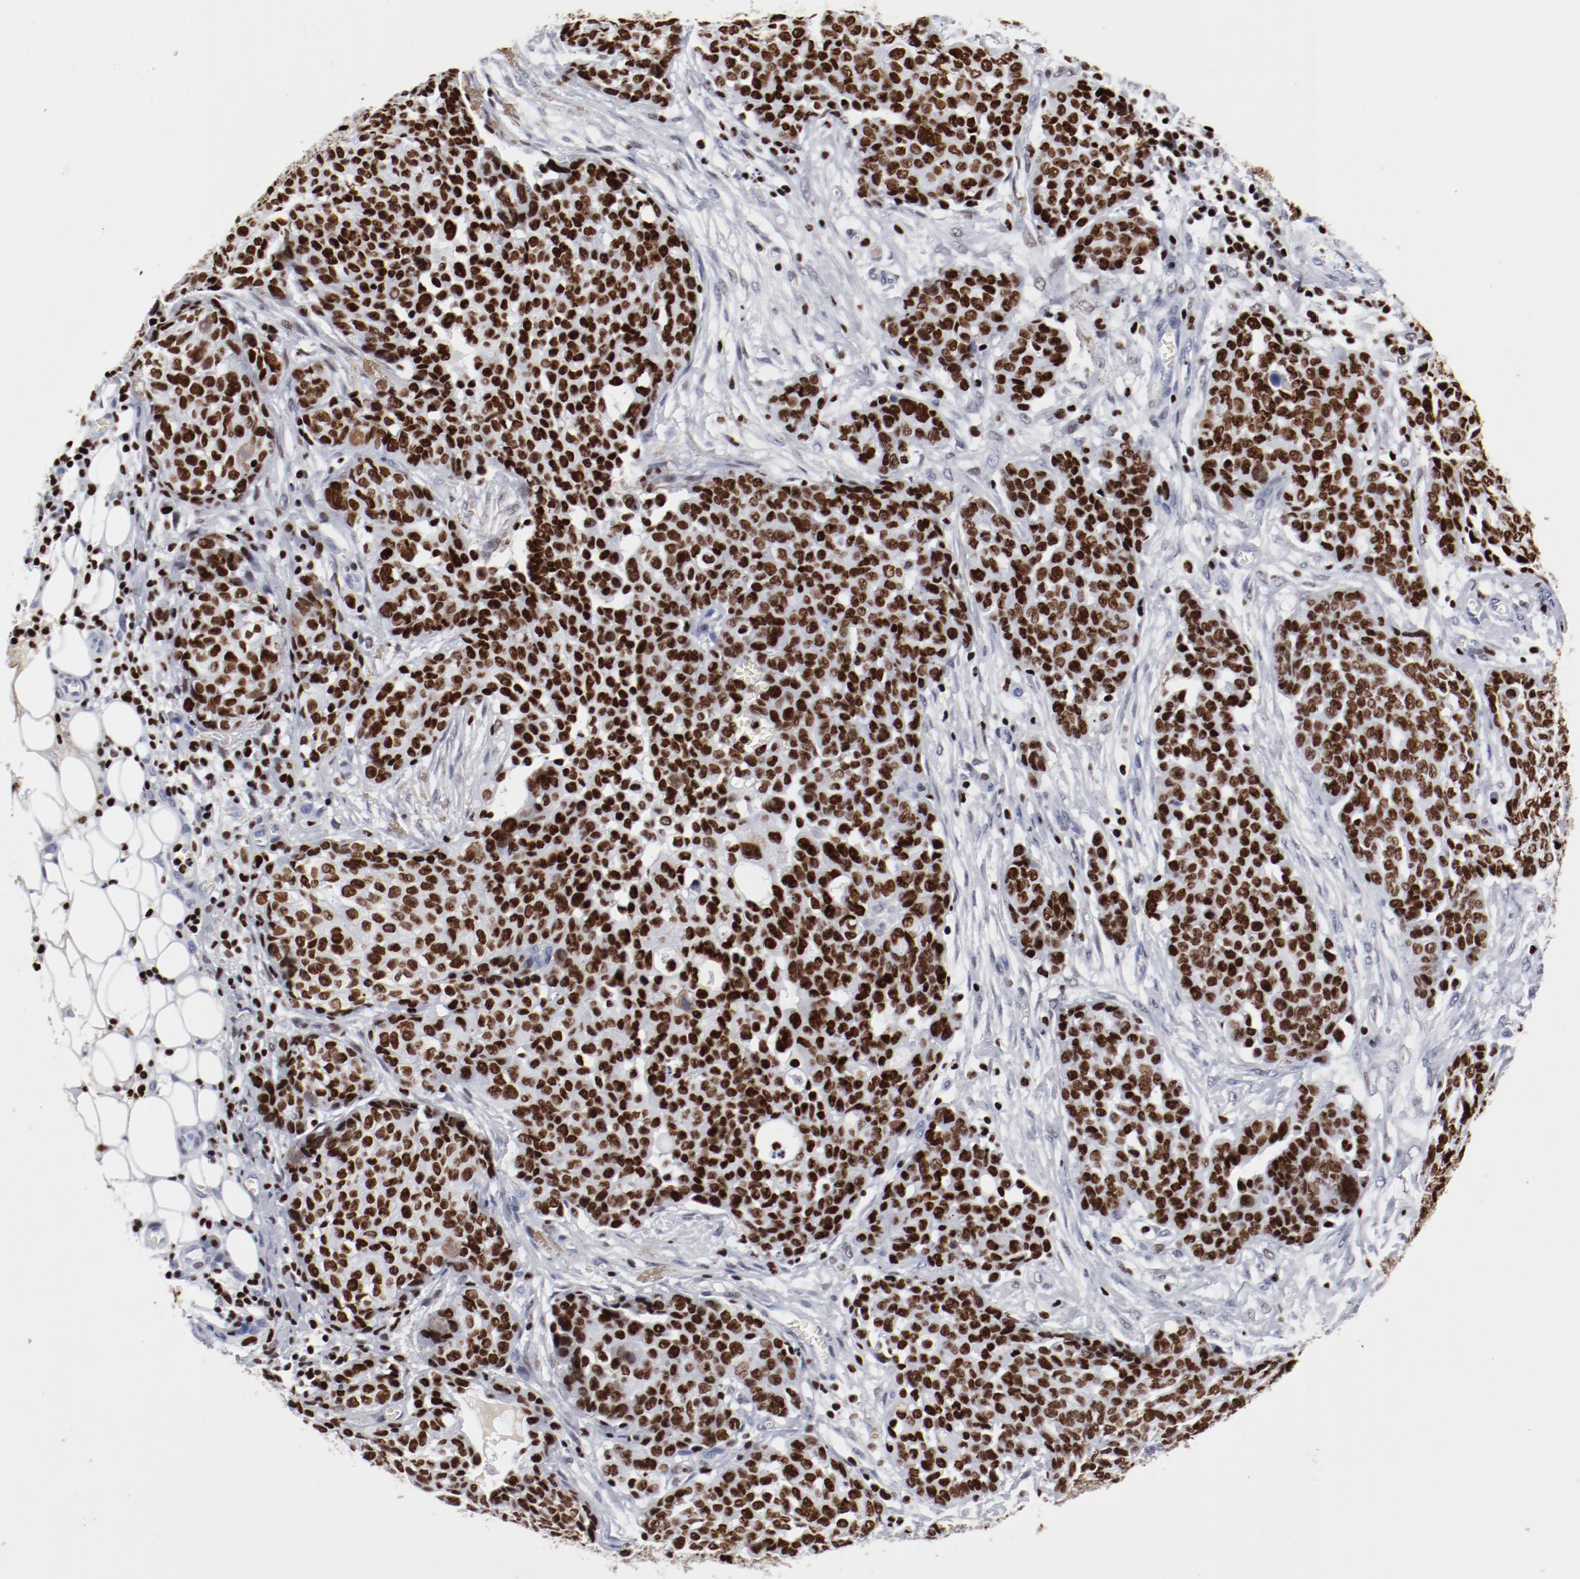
{"staining": {"intensity": "strong", "quantity": ">75%", "location": "nuclear"}, "tissue": "ovarian cancer", "cell_type": "Tumor cells", "image_type": "cancer", "snomed": [{"axis": "morphology", "description": "Cystadenocarcinoma, serous, NOS"}, {"axis": "topography", "description": "Soft tissue"}, {"axis": "topography", "description": "Ovary"}], "caption": "Strong nuclear protein staining is seen in about >75% of tumor cells in ovarian cancer.", "gene": "SMARCC2", "patient": {"sex": "female", "age": 57}}